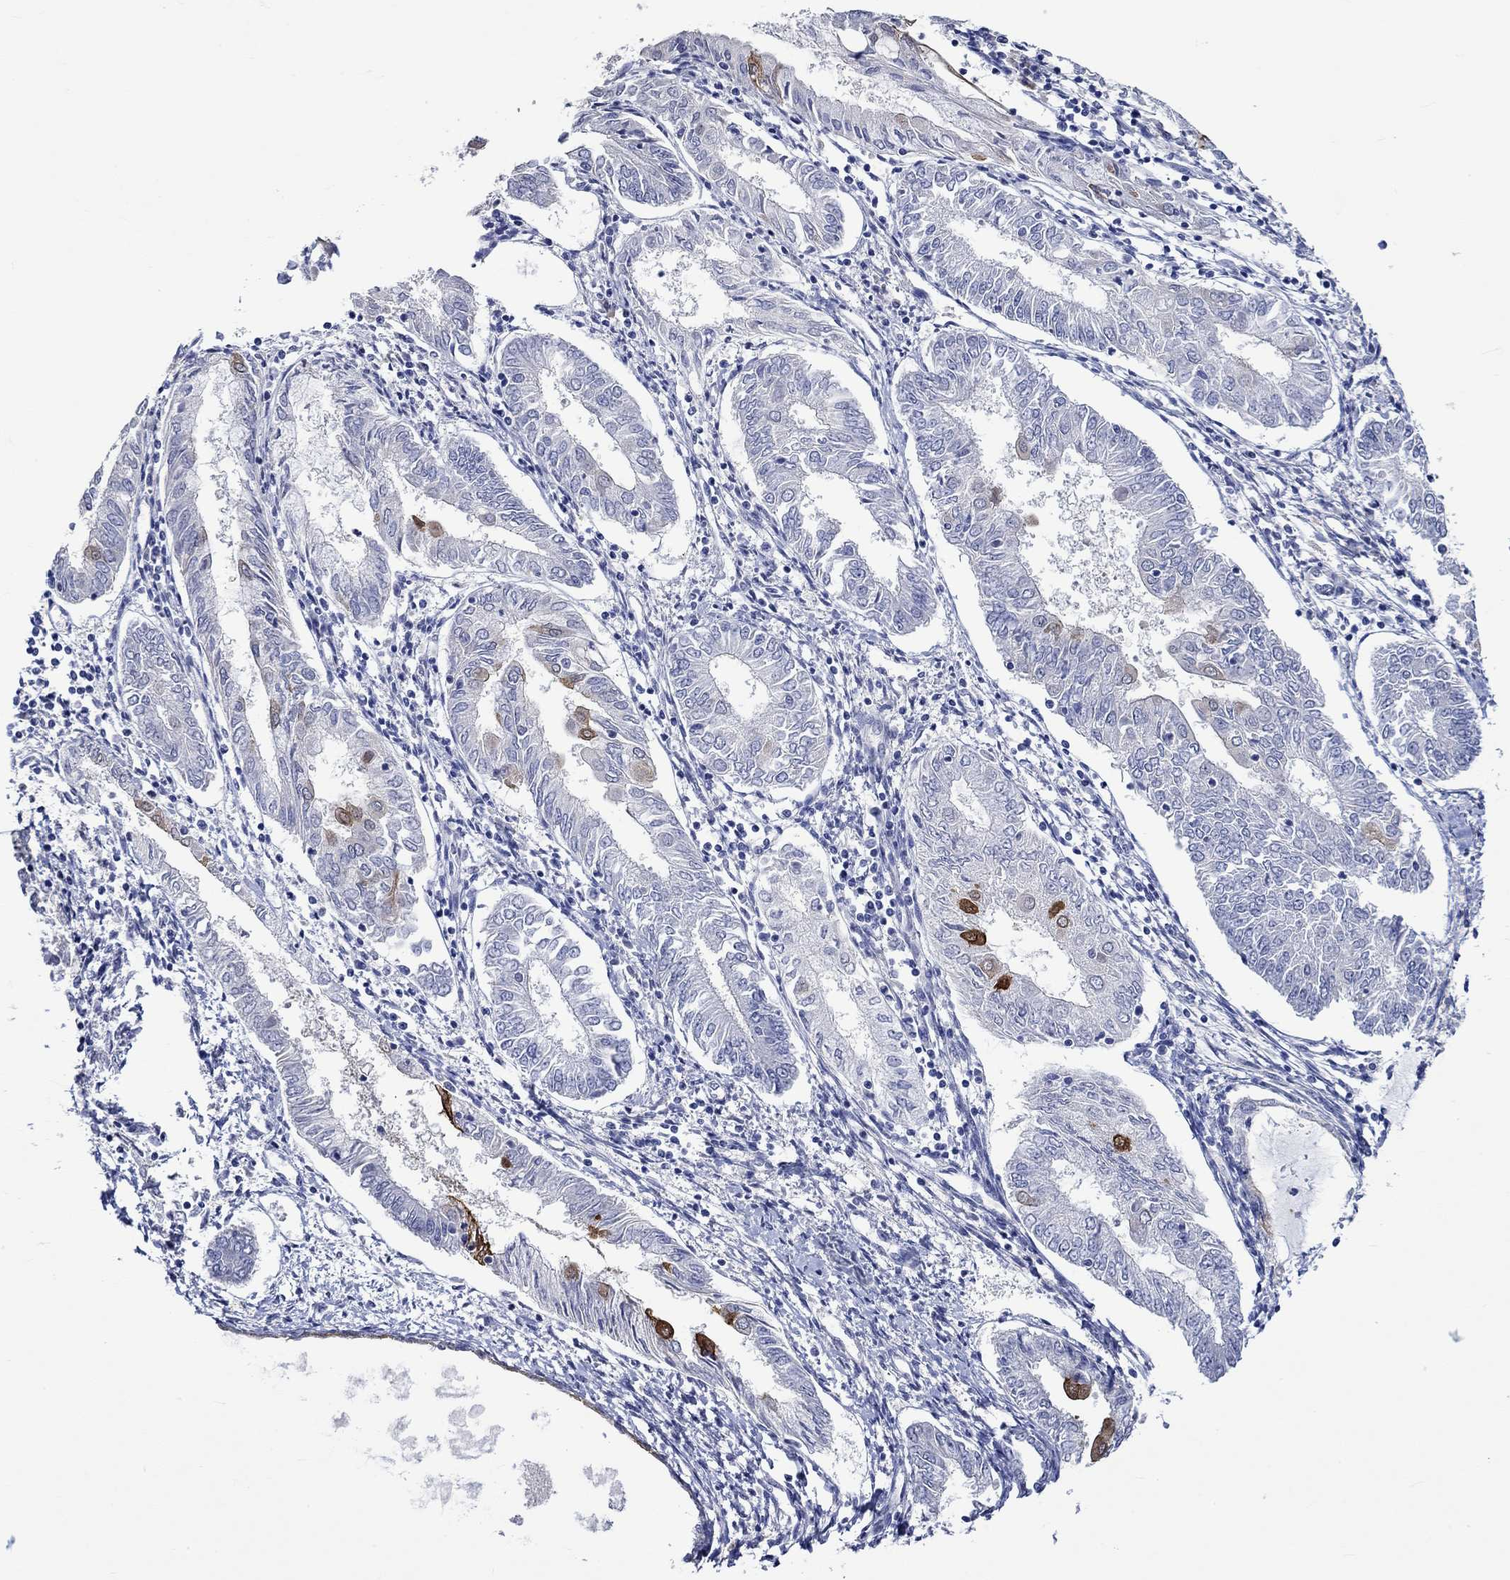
{"staining": {"intensity": "strong", "quantity": "<25%", "location": "cytoplasmic/membranous"}, "tissue": "endometrial cancer", "cell_type": "Tumor cells", "image_type": "cancer", "snomed": [{"axis": "morphology", "description": "Adenocarcinoma, NOS"}, {"axis": "topography", "description": "Endometrium"}], "caption": "Brown immunohistochemical staining in human endometrial cancer exhibits strong cytoplasmic/membranous expression in about <25% of tumor cells.", "gene": "CRYAB", "patient": {"sex": "female", "age": 68}}